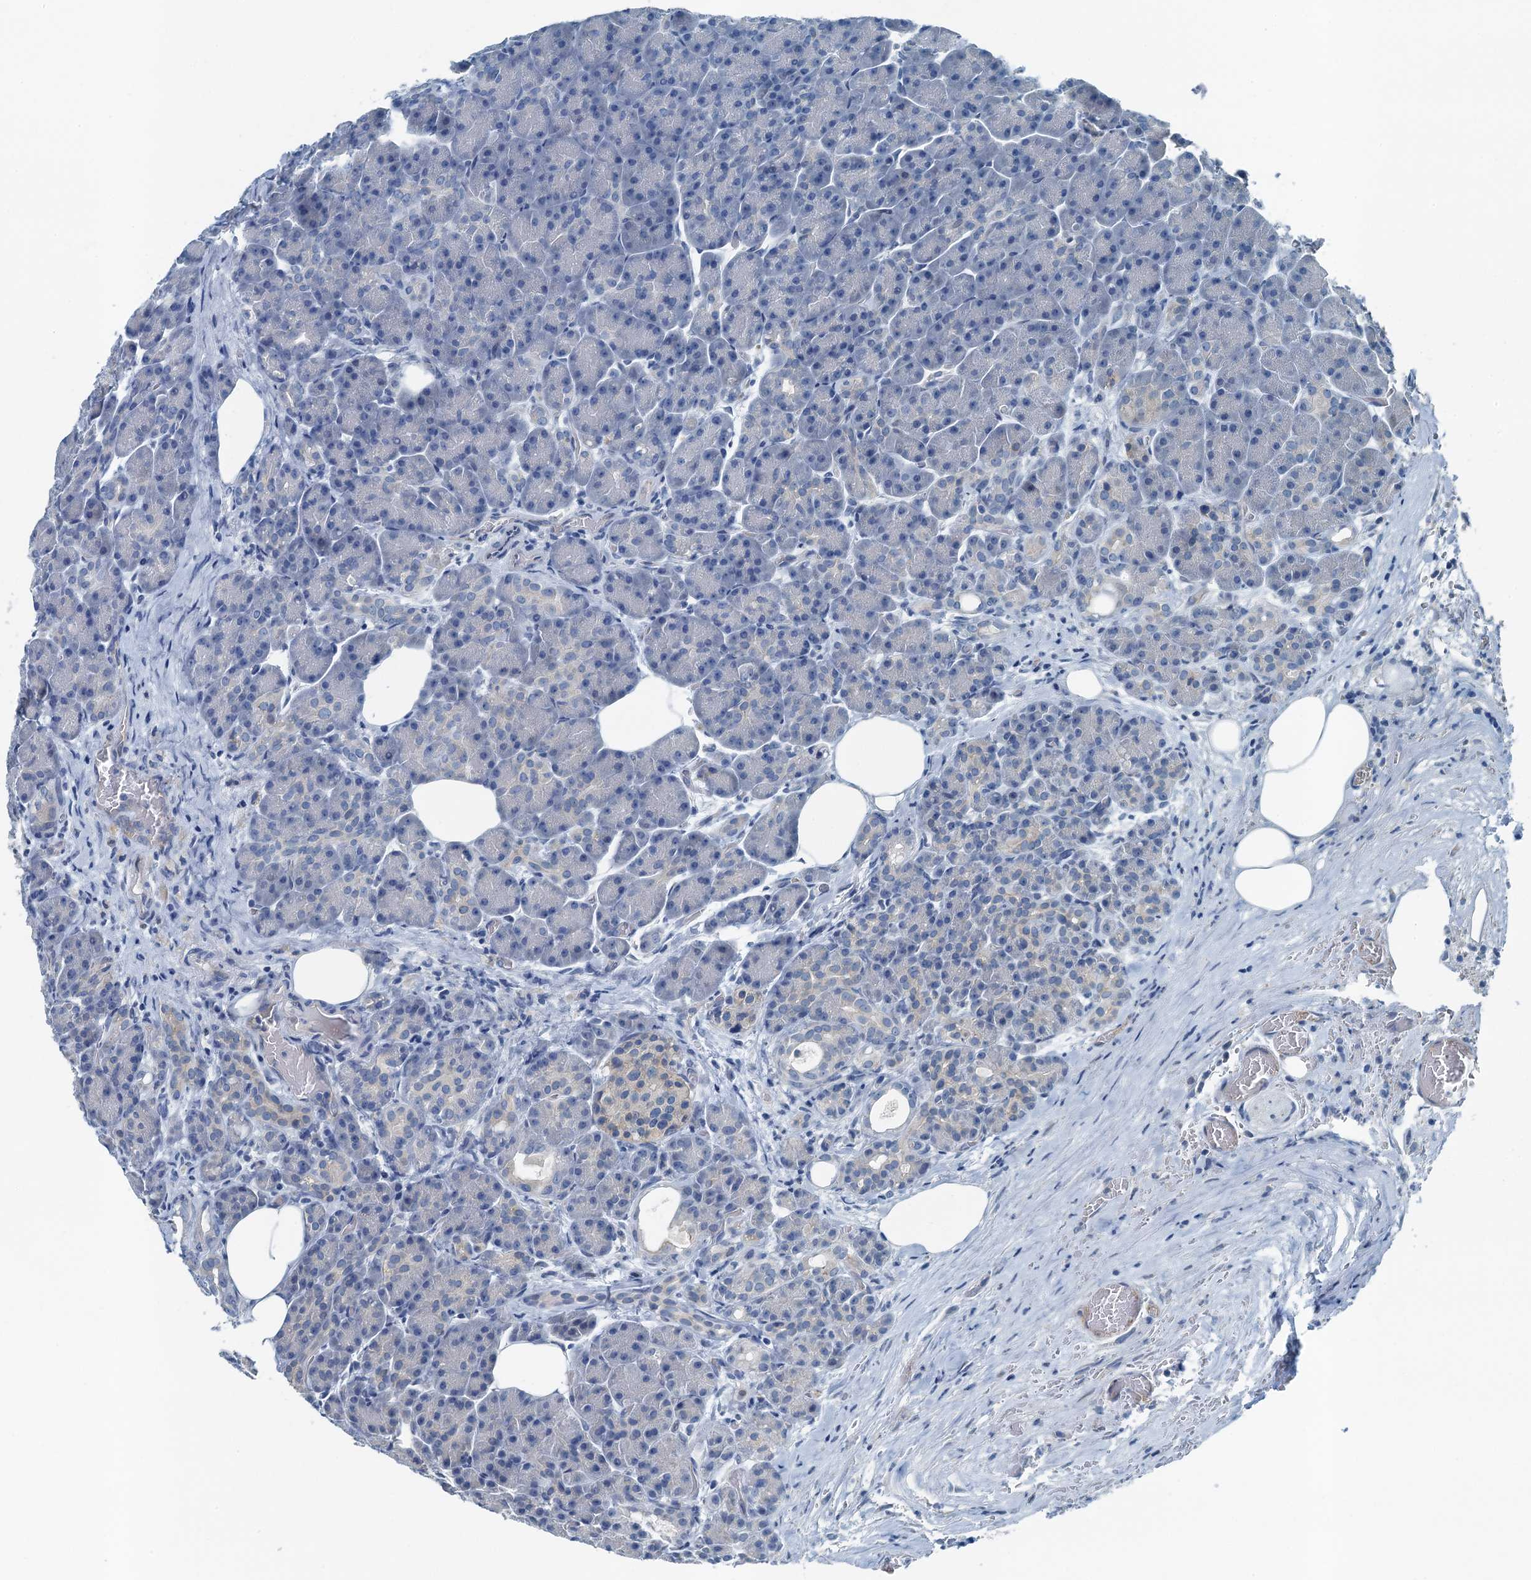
{"staining": {"intensity": "negative", "quantity": "none", "location": "none"}, "tissue": "pancreas", "cell_type": "Exocrine glandular cells", "image_type": "normal", "snomed": [{"axis": "morphology", "description": "Normal tissue, NOS"}, {"axis": "topography", "description": "Pancreas"}], "caption": "This is a image of immunohistochemistry staining of normal pancreas, which shows no positivity in exocrine glandular cells.", "gene": "GFOD2", "patient": {"sex": "male", "age": 63}}